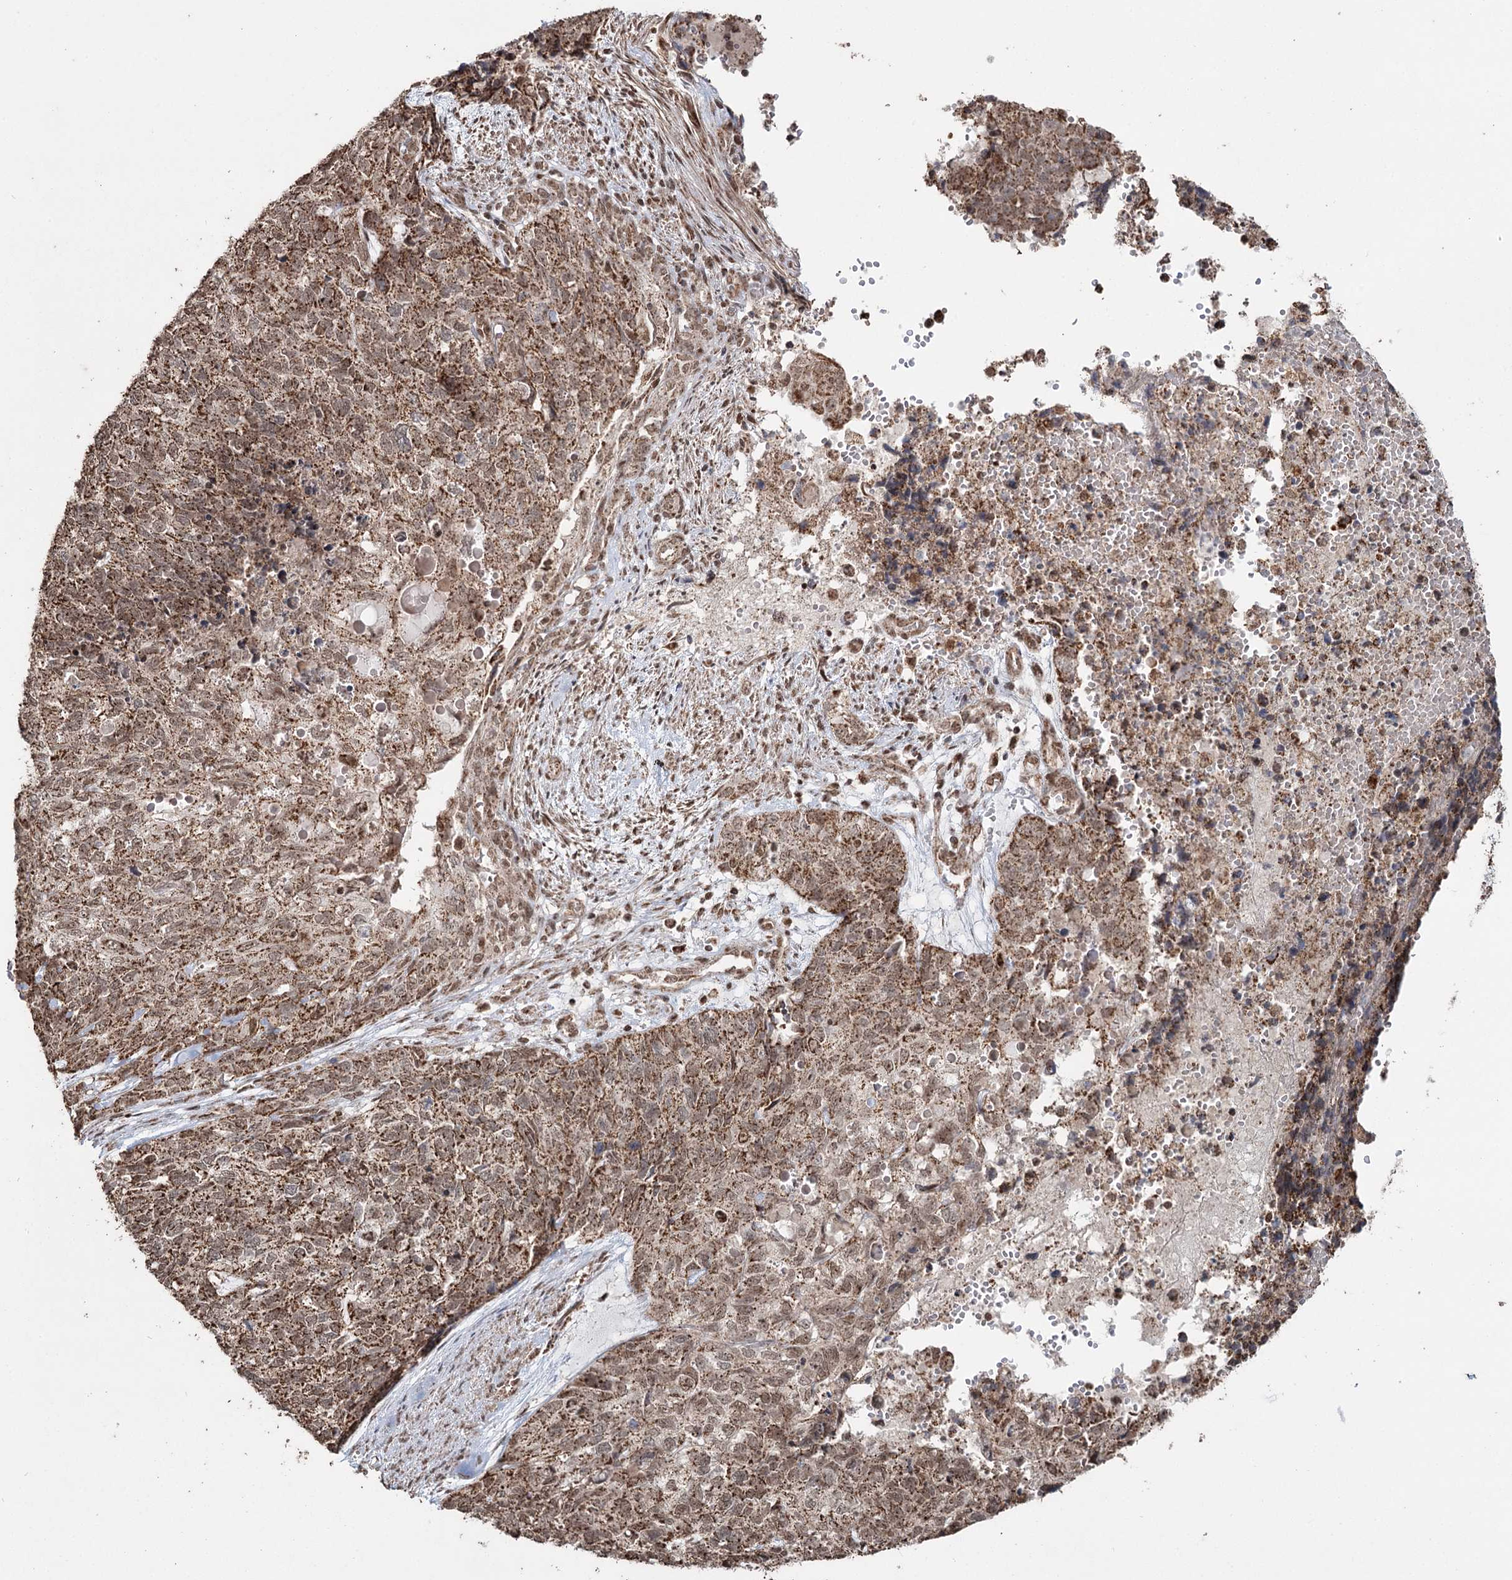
{"staining": {"intensity": "moderate", "quantity": ">75%", "location": "cytoplasmic/membranous,nuclear"}, "tissue": "cervical cancer", "cell_type": "Tumor cells", "image_type": "cancer", "snomed": [{"axis": "morphology", "description": "Squamous cell carcinoma, NOS"}, {"axis": "topography", "description": "Cervix"}], "caption": "Cervical squamous cell carcinoma stained with DAB IHC displays medium levels of moderate cytoplasmic/membranous and nuclear staining in about >75% of tumor cells.", "gene": "PDHX", "patient": {"sex": "female", "age": 63}}